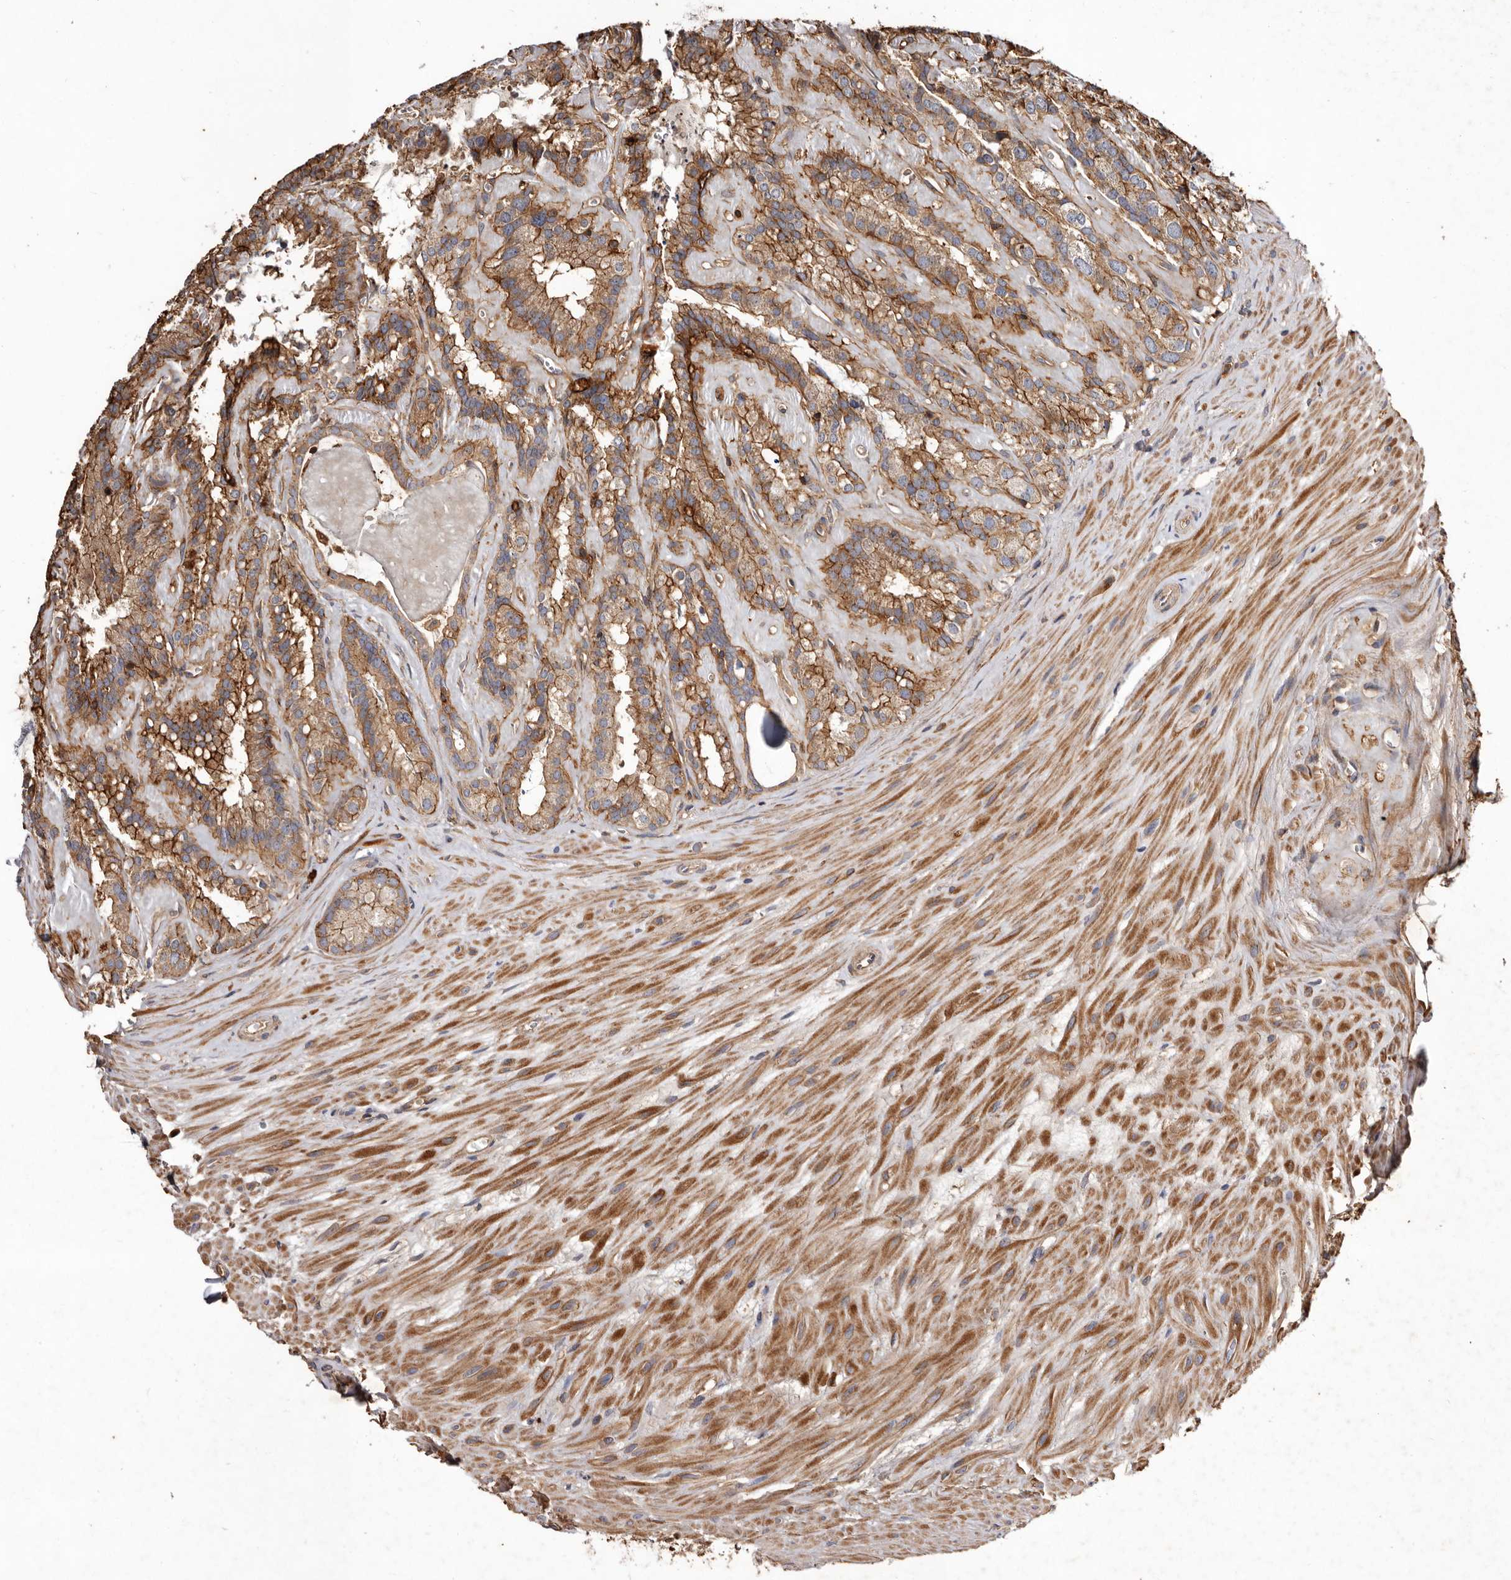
{"staining": {"intensity": "strong", "quantity": ">75%", "location": "cytoplasmic/membranous"}, "tissue": "seminal vesicle", "cell_type": "Glandular cells", "image_type": "normal", "snomed": [{"axis": "morphology", "description": "Normal tissue, NOS"}, {"axis": "topography", "description": "Prostate"}, {"axis": "topography", "description": "Seminal veicle"}], "caption": "Brown immunohistochemical staining in normal seminal vesicle reveals strong cytoplasmic/membranous positivity in approximately >75% of glandular cells. Ihc stains the protein in brown and the nuclei are stained blue.", "gene": "COQ8B", "patient": {"sex": "male", "age": 59}}